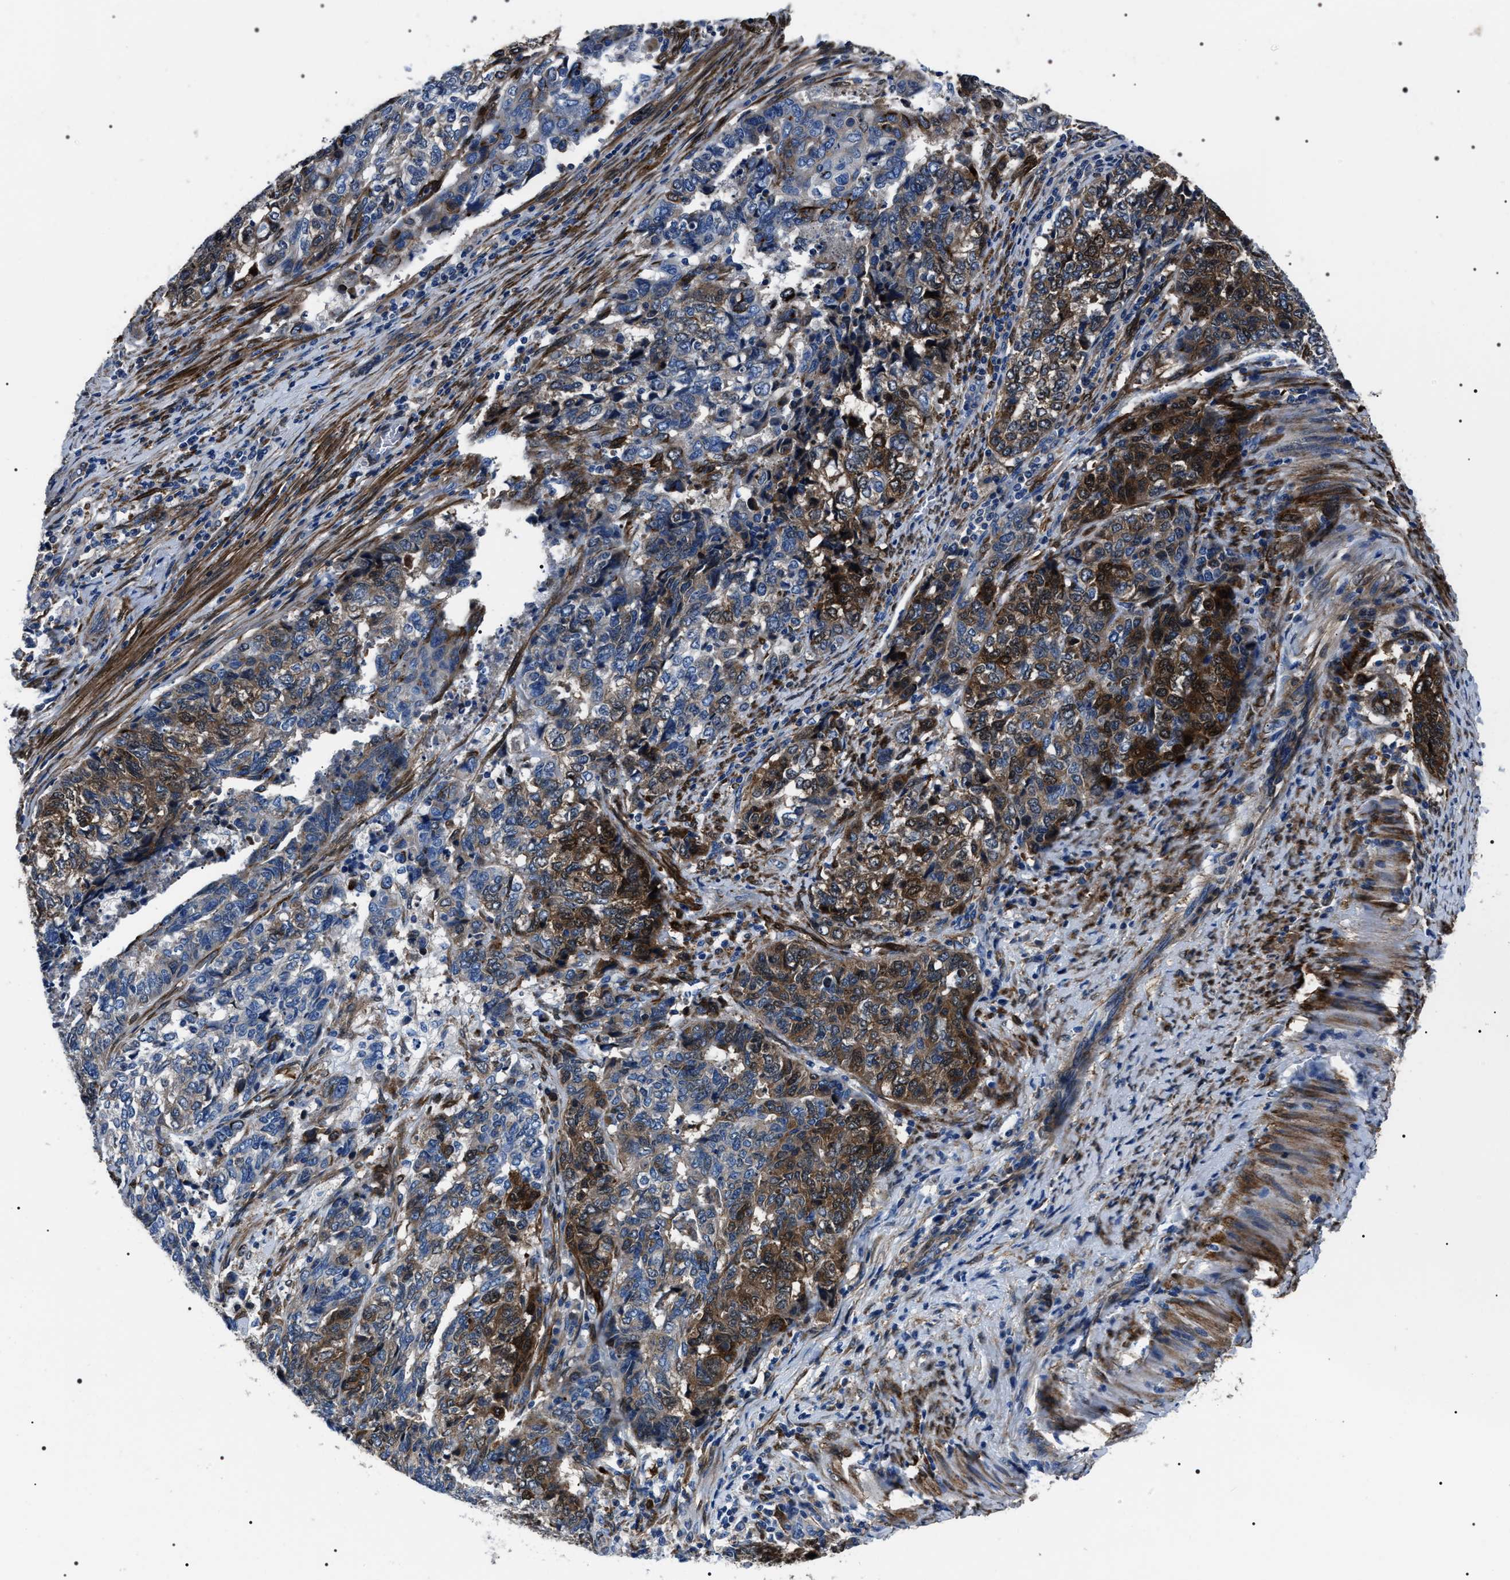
{"staining": {"intensity": "strong", "quantity": "25%-75%", "location": "cytoplasmic/membranous,nuclear"}, "tissue": "endometrial cancer", "cell_type": "Tumor cells", "image_type": "cancer", "snomed": [{"axis": "morphology", "description": "Adenocarcinoma, NOS"}, {"axis": "topography", "description": "Endometrium"}], "caption": "Adenocarcinoma (endometrial) was stained to show a protein in brown. There is high levels of strong cytoplasmic/membranous and nuclear staining in about 25%-75% of tumor cells.", "gene": "BAG2", "patient": {"sex": "female", "age": 80}}